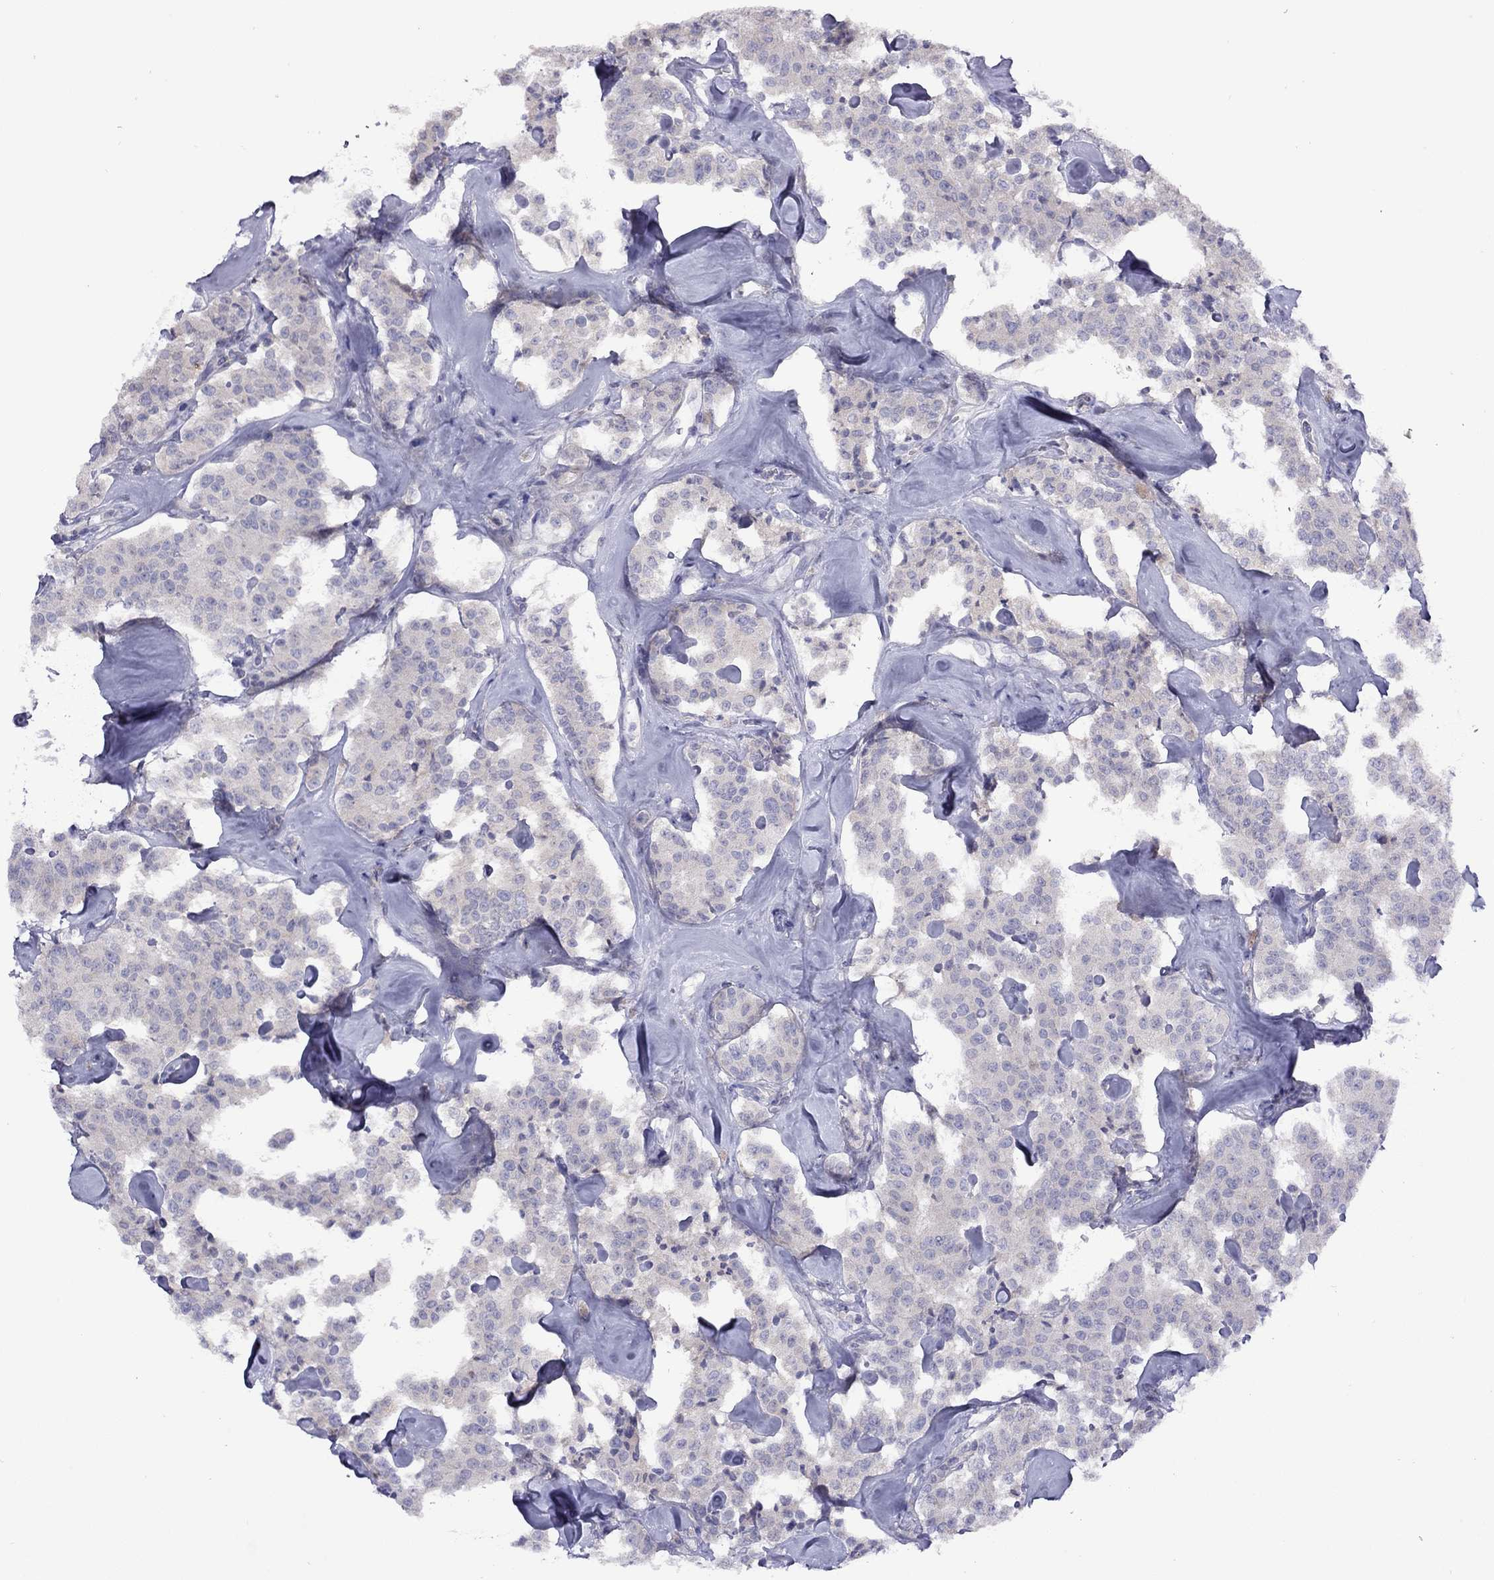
{"staining": {"intensity": "negative", "quantity": "none", "location": "none"}, "tissue": "carcinoid", "cell_type": "Tumor cells", "image_type": "cancer", "snomed": [{"axis": "morphology", "description": "Carcinoid, malignant, NOS"}, {"axis": "topography", "description": "Pancreas"}], "caption": "Tumor cells show no significant protein staining in malignant carcinoid.", "gene": "CPNE4", "patient": {"sex": "male", "age": 41}}